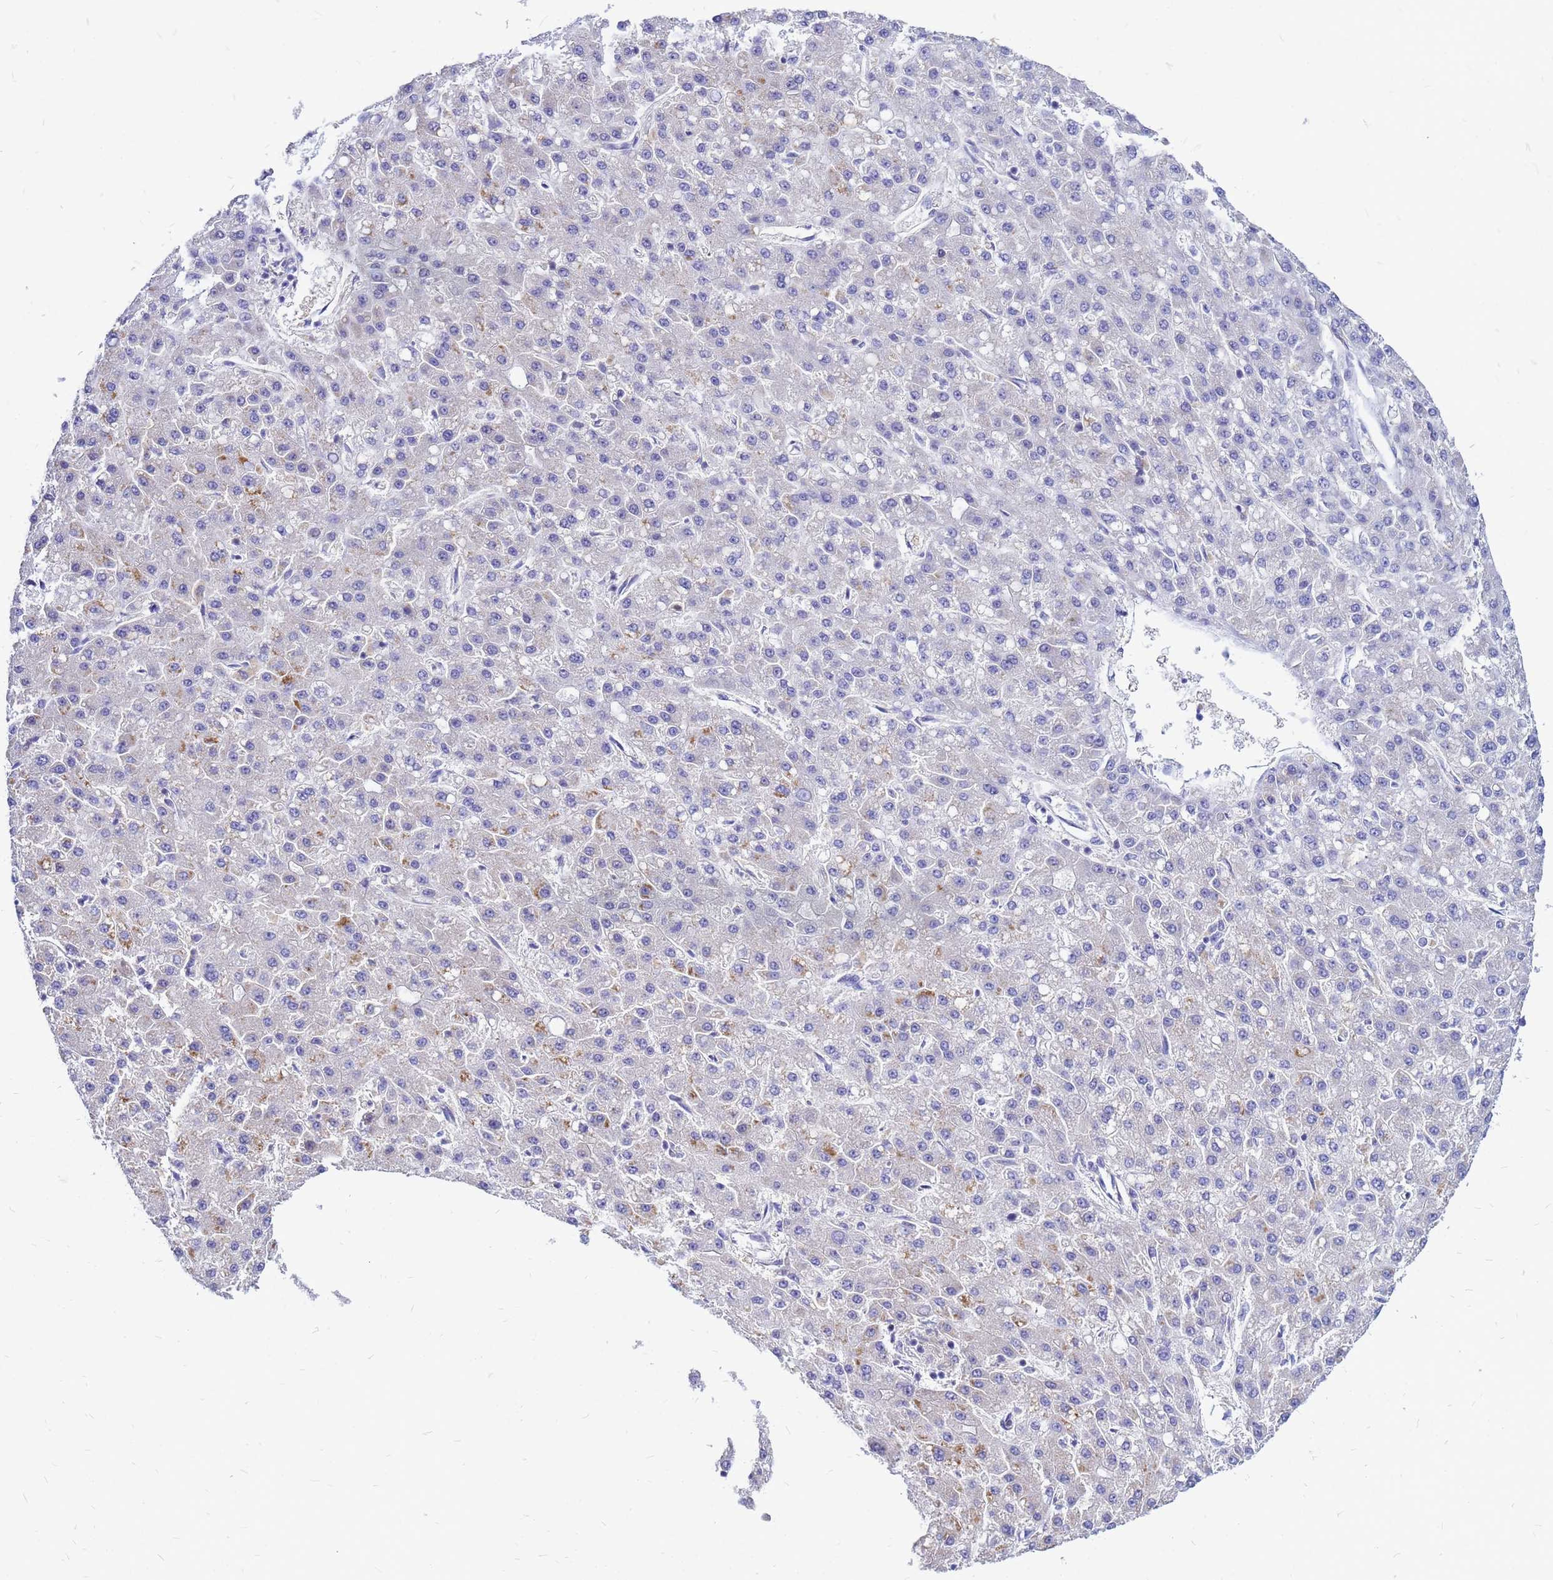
{"staining": {"intensity": "negative", "quantity": "none", "location": "none"}, "tissue": "liver cancer", "cell_type": "Tumor cells", "image_type": "cancer", "snomed": [{"axis": "morphology", "description": "Carcinoma, Hepatocellular, NOS"}, {"axis": "topography", "description": "Liver"}], "caption": "A photomicrograph of hepatocellular carcinoma (liver) stained for a protein exhibits no brown staining in tumor cells.", "gene": "FHIP1A", "patient": {"sex": "male", "age": 67}}